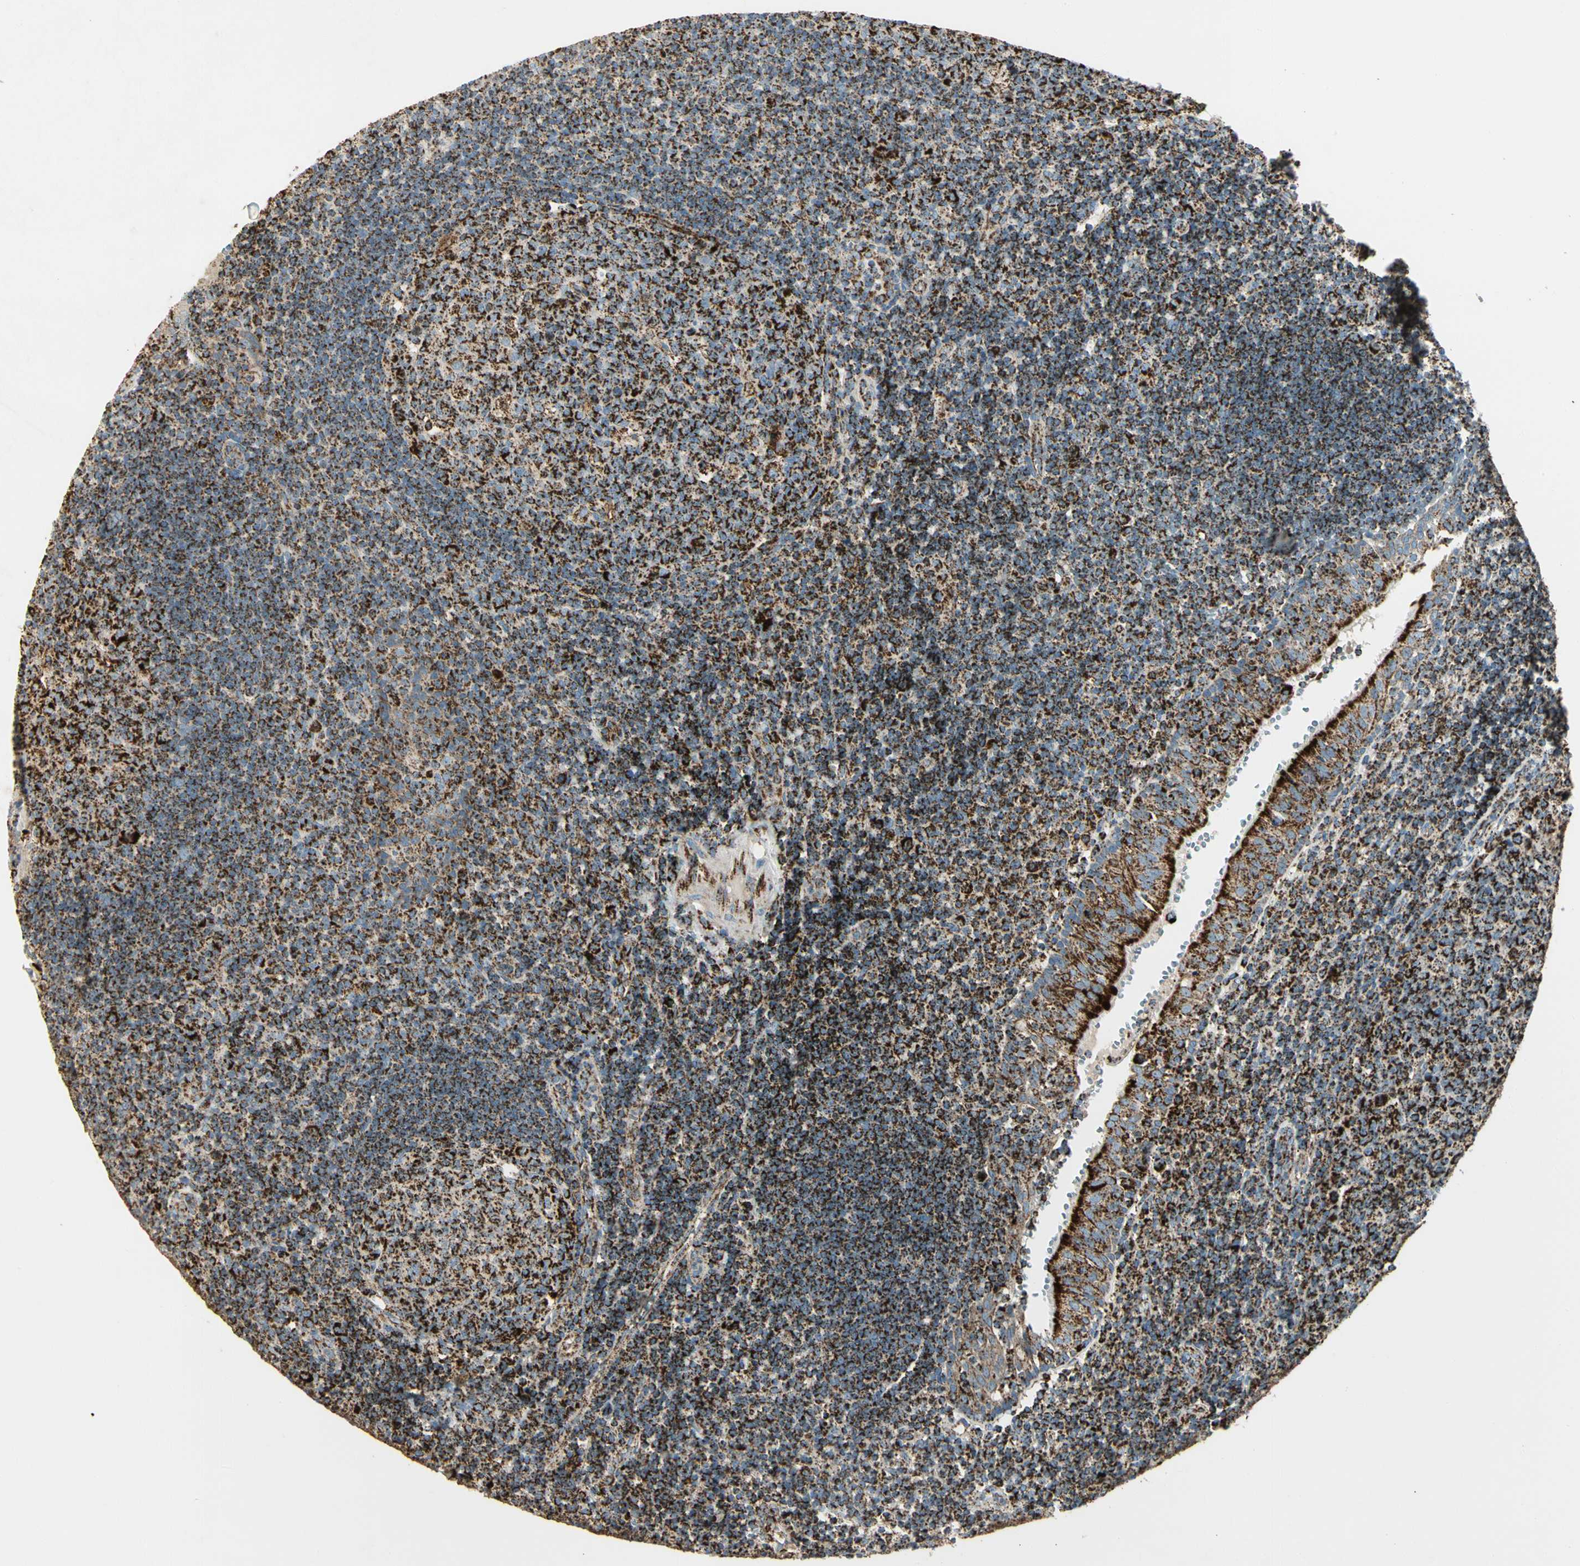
{"staining": {"intensity": "strong", "quantity": ">75%", "location": "cytoplasmic/membranous"}, "tissue": "tonsil", "cell_type": "Germinal center cells", "image_type": "normal", "snomed": [{"axis": "morphology", "description": "Normal tissue, NOS"}, {"axis": "topography", "description": "Tonsil"}], "caption": "A brown stain shows strong cytoplasmic/membranous staining of a protein in germinal center cells of benign tonsil. (IHC, brightfield microscopy, high magnification).", "gene": "ME2", "patient": {"sex": "female", "age": 40}}